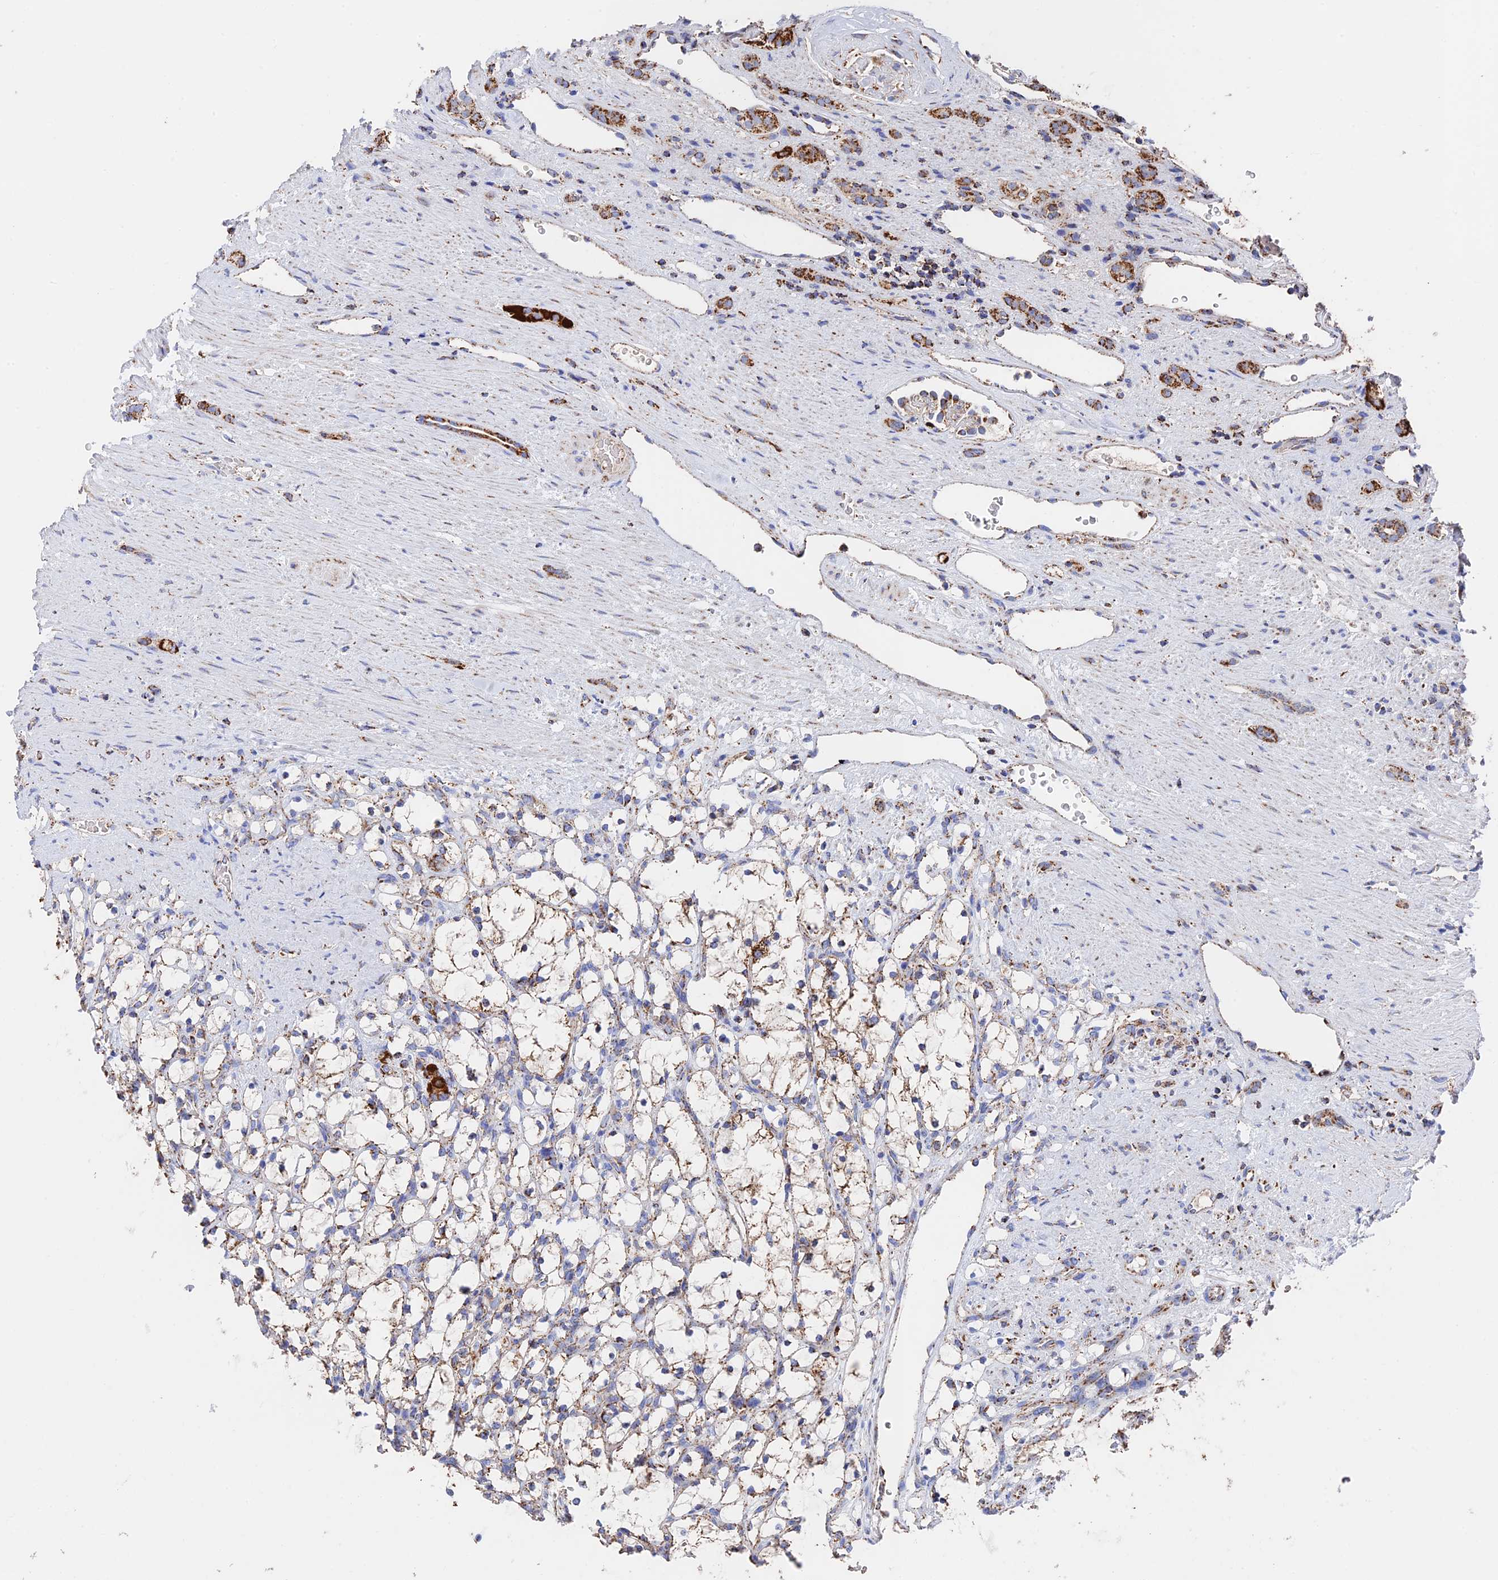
{"staining": {"intensity": "moderate", "quantity": ">75%", "location": "cytoplasmic/membranous"}, "tissue": "renal cancer", "cell_type": "Tumor cells", "image_type": "cancer", "snomed": [{"axis": "morphology", "description": "Adenocarcinoma, NOS"}, {"axis": "topography", "description": "Kidney"}], "caption": "An image showing moderate cytoplasmic/membranous expression in about >75% of tumor cells in renal cancer (adenocarcinoma), as visualized by brown immunohistochemical staining.", "gene": "HAUS8", "patient": {"sex": "female", "age": 69}}